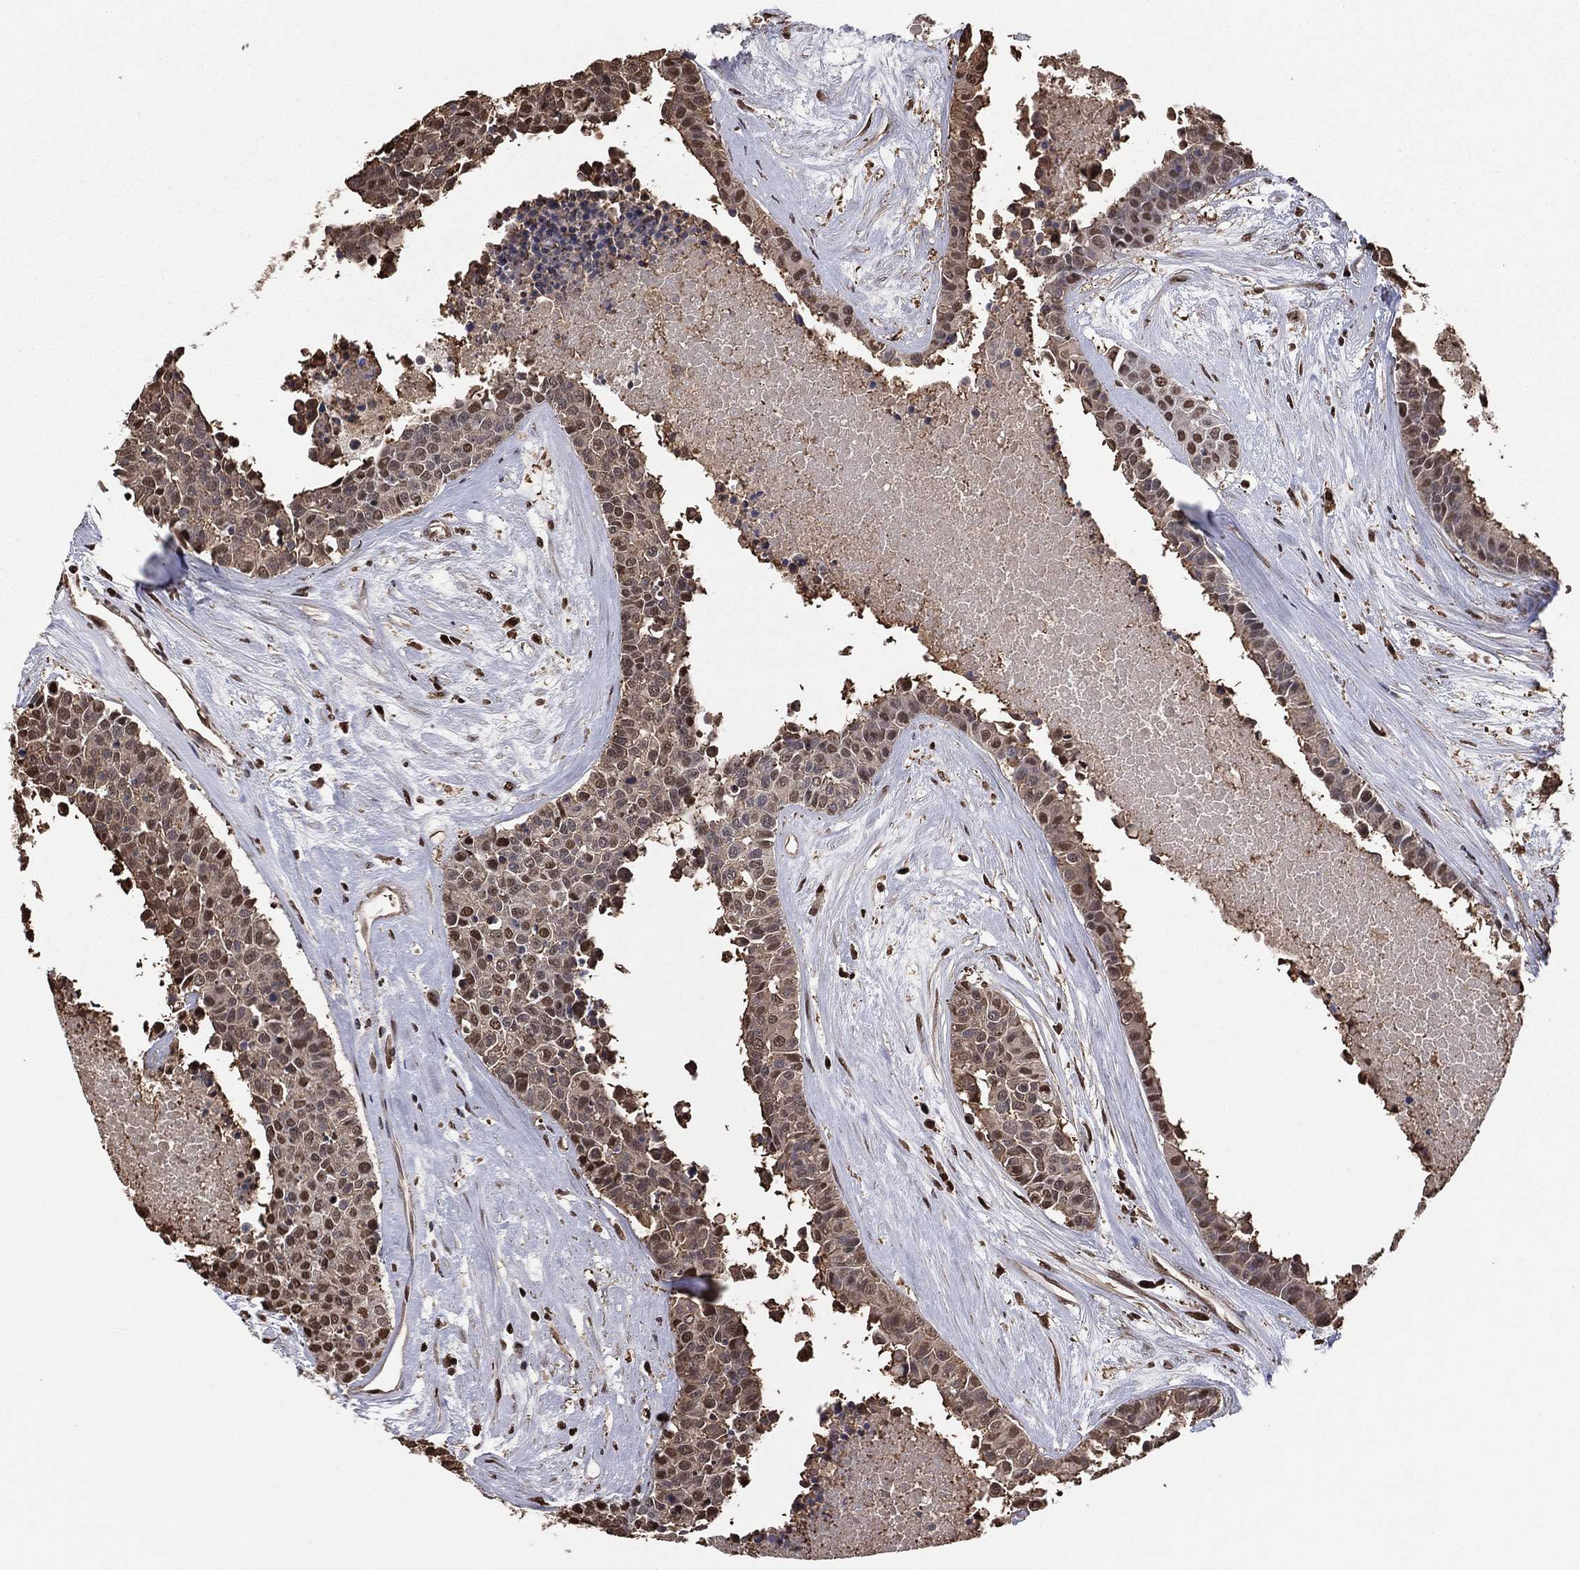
{"staining": {"intensity": "moderate", "quantity": "25%-75%", "location": "nuclear"}, "tissue": "carcinoid", "cell_type": "Tumor cells", "image_type": "cancer", "snomed": [{"axis": "morphology", "description": "Carcinoid, malignant, NOS"}, {"axis": "topography", "description": "Colon"}], "caption": "This is a histology image of immunohistochemistry staining of carcinoid (malignant), which shows moderate staining in the nuclear of tumor cells.", "gene": "GAPDH", "patient": {"sex": "male", "age": 81}}